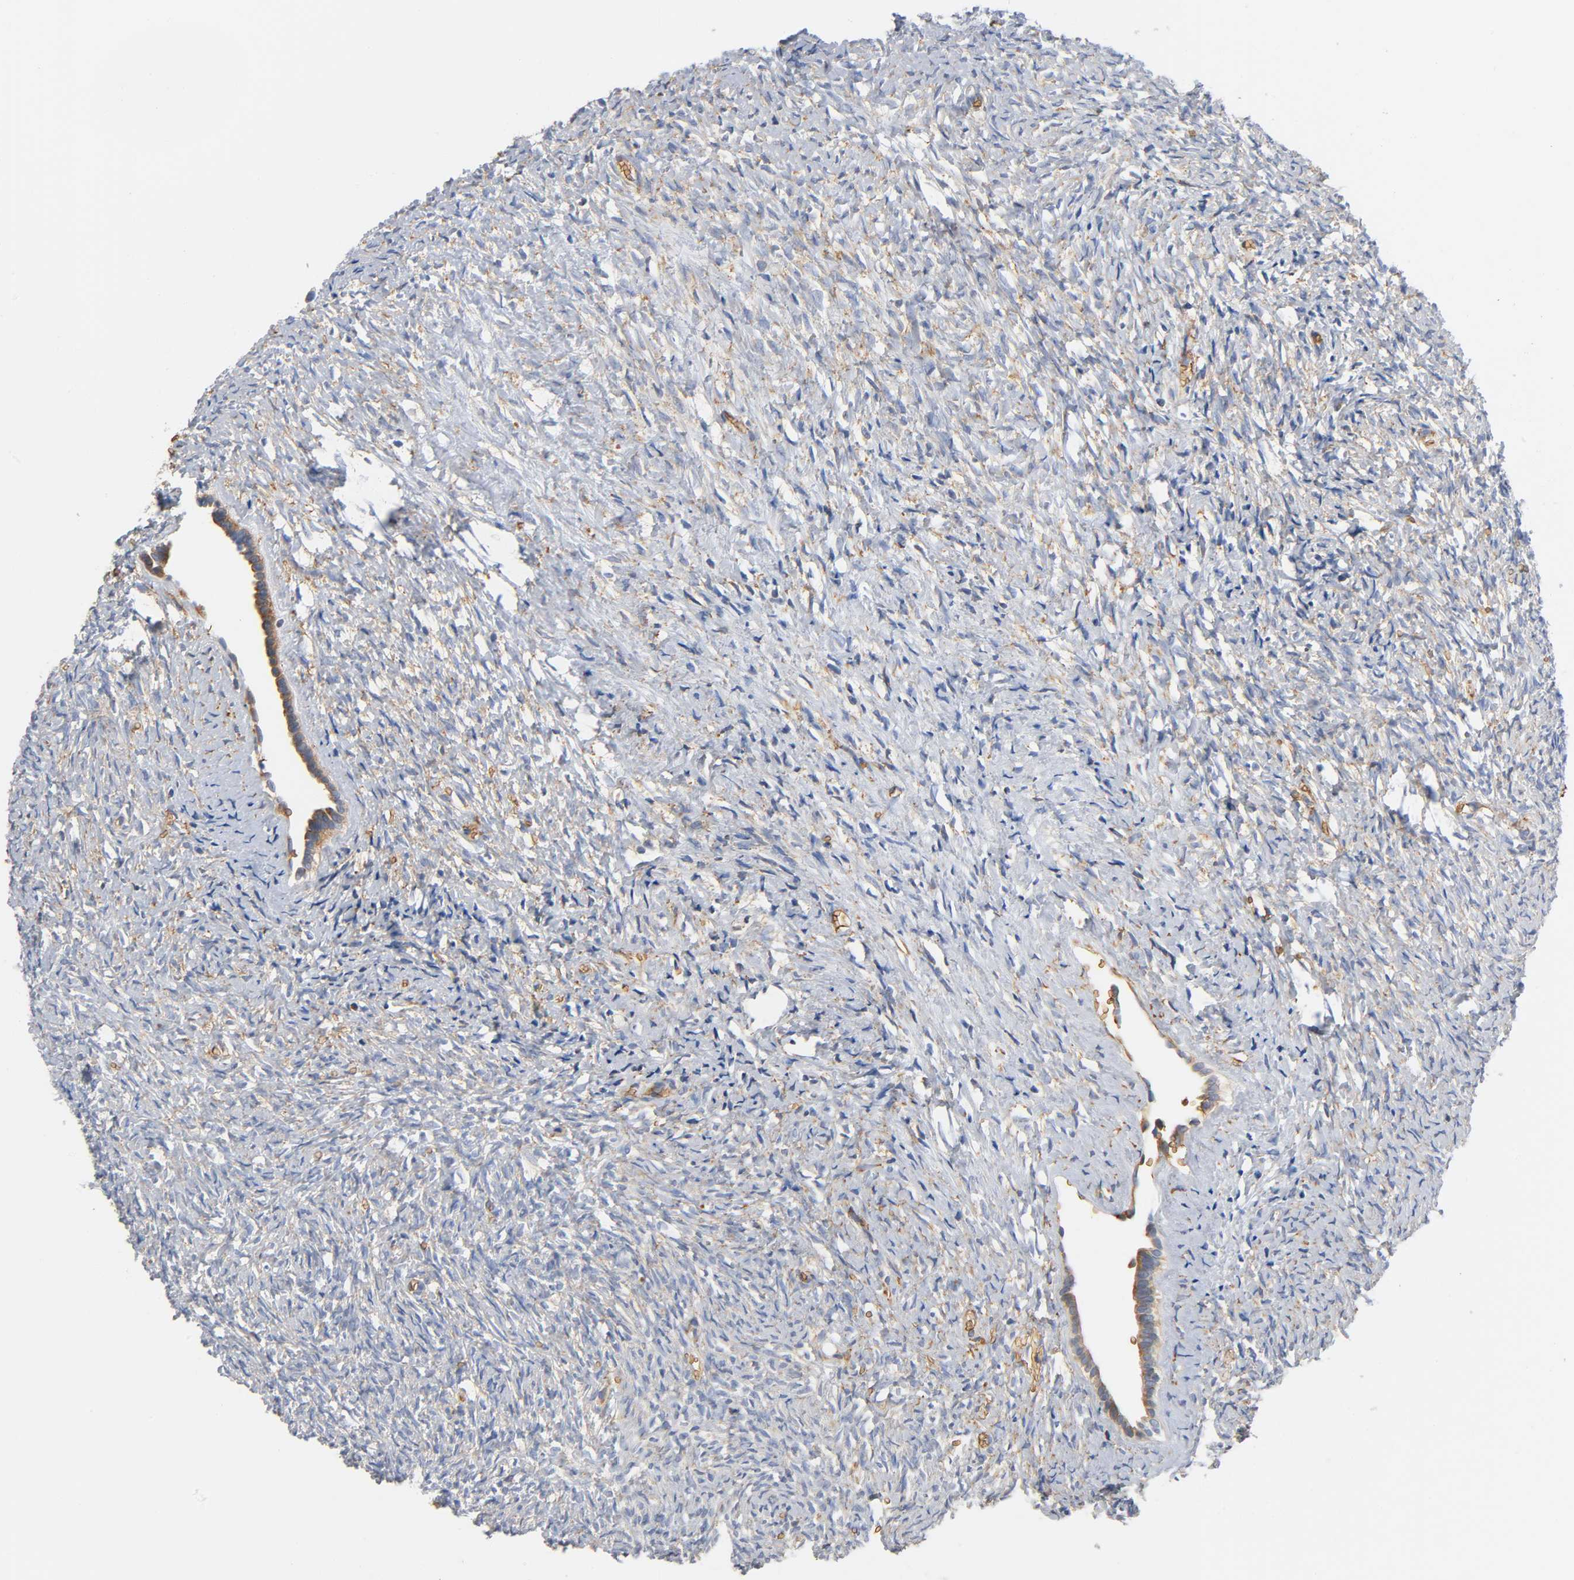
{"staining": {"intensity": "negative", "quantity": "none", "location": "none"}, "tissue": "ovary", "cell_type": "Ovarian stroma cells", "image_type": "normal", "snomed": [{"axis": "morphology", "description": "Normal tissue, NOS"}, {"axis": "topography", "description": "Ovary"}], "caption": "Benign ovary was stained to show a protein in brown. There is no significant positivity in ovarian stroma cells. Brightfield microscopy of immunohistochemistry stained with DAB (brown) and hematoxylin (blue), captured at high magnification.", "gene": "UCKL1", "patient": {"sex": "female", "age": 35}}